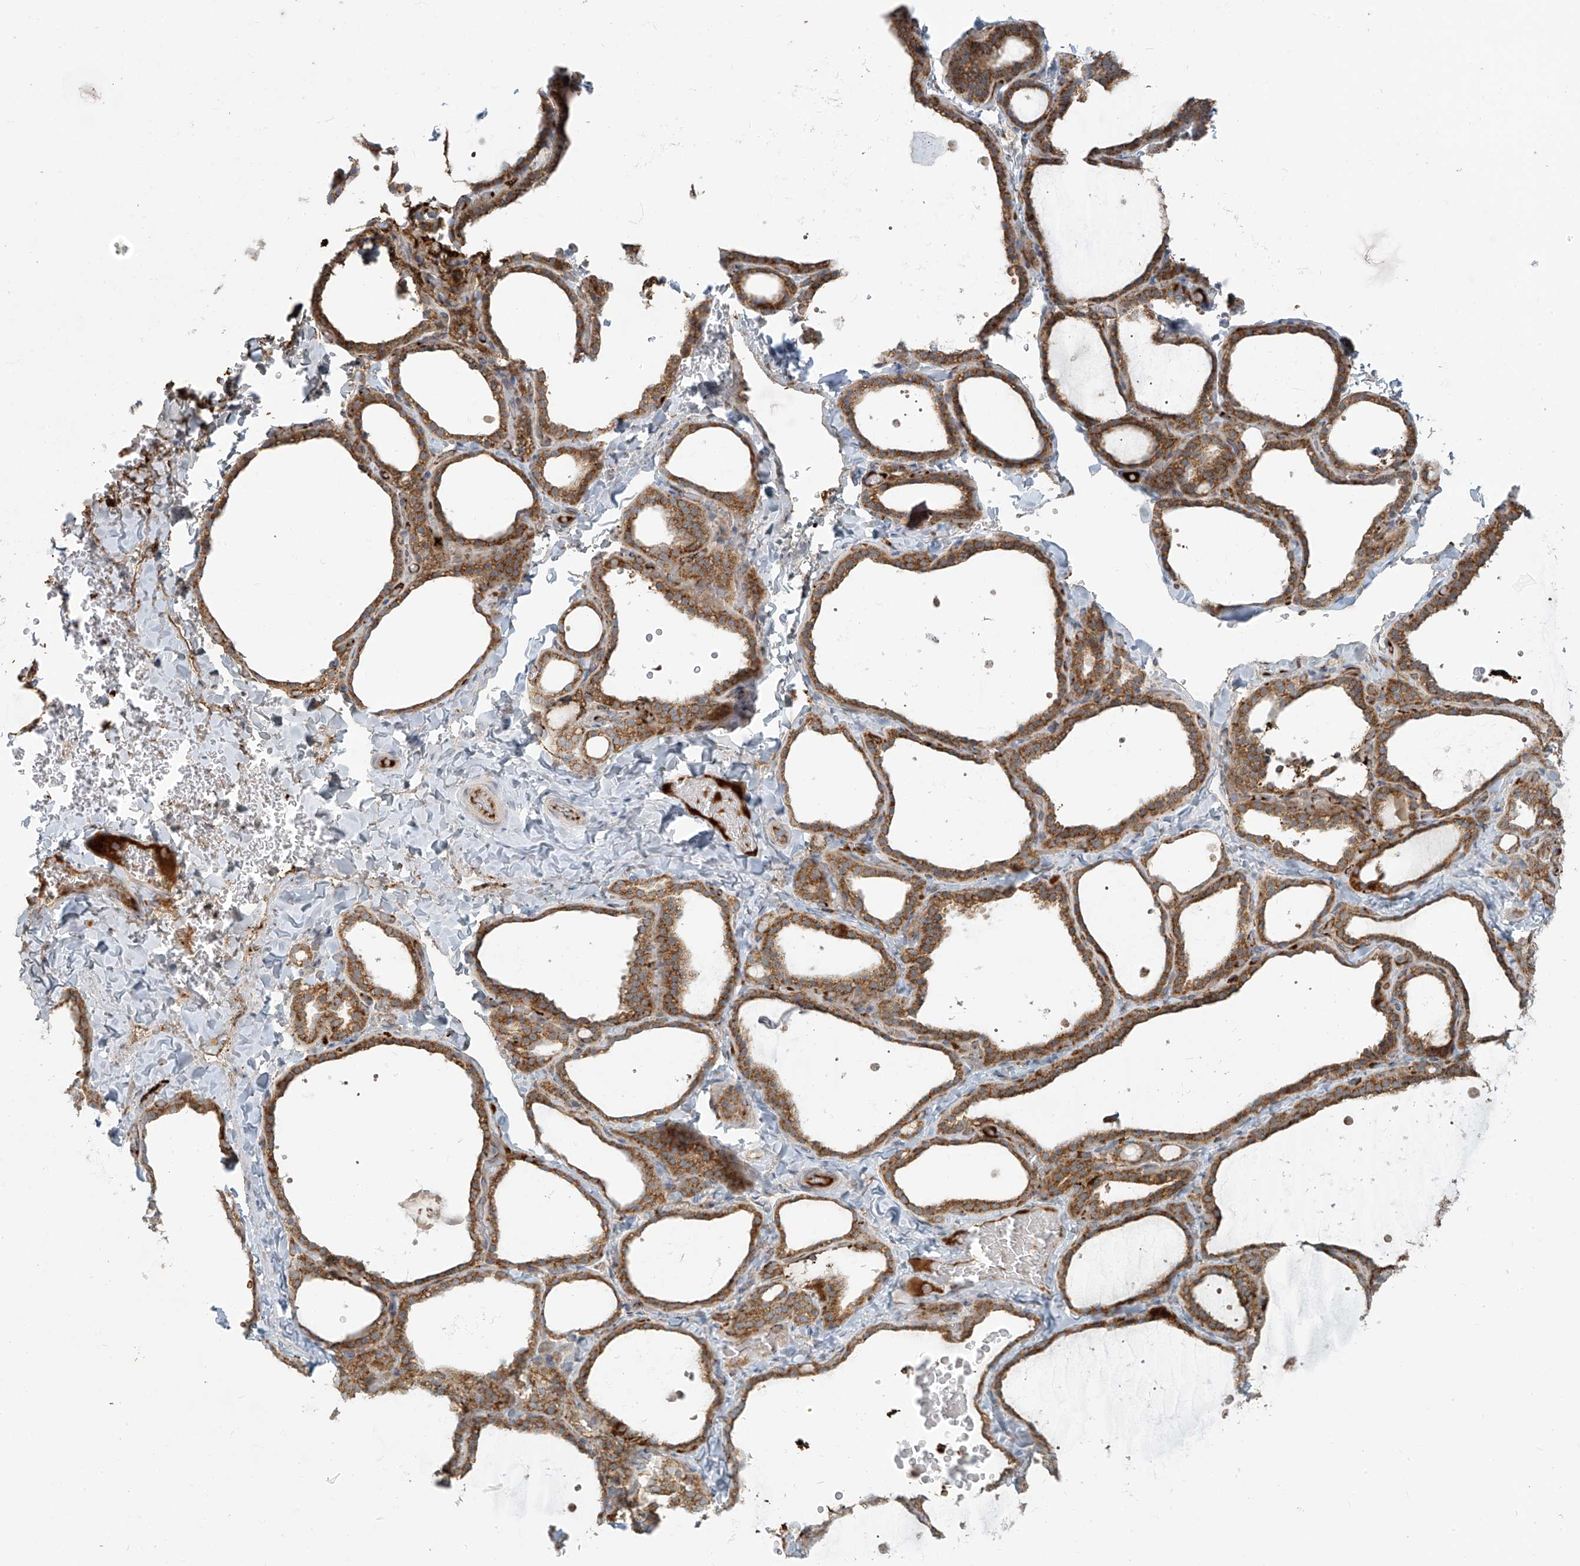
{"staining": {"intensity": "moderate", "quantity": ">75%", "location": "cytoplasmic/membranous"}, "tissue": "thyroid gland", "cell_type": "Glandular cells", "image_type": "normal", "snomed": [{"axis": "morphology", "description": "Normal tissue, NOS"}, {"axis": "topography", "description": "Thyroid gland"}], "caption": "An immunohistochemistry histopathology image of unremarkable tissue is shown. Protein staining in brown highlights moderate cytoplasmic/membranous positivity in thyroid gland within glandular cells.", "gene": "LZTS3", "patient": {"sex": "female", "age": 22}}